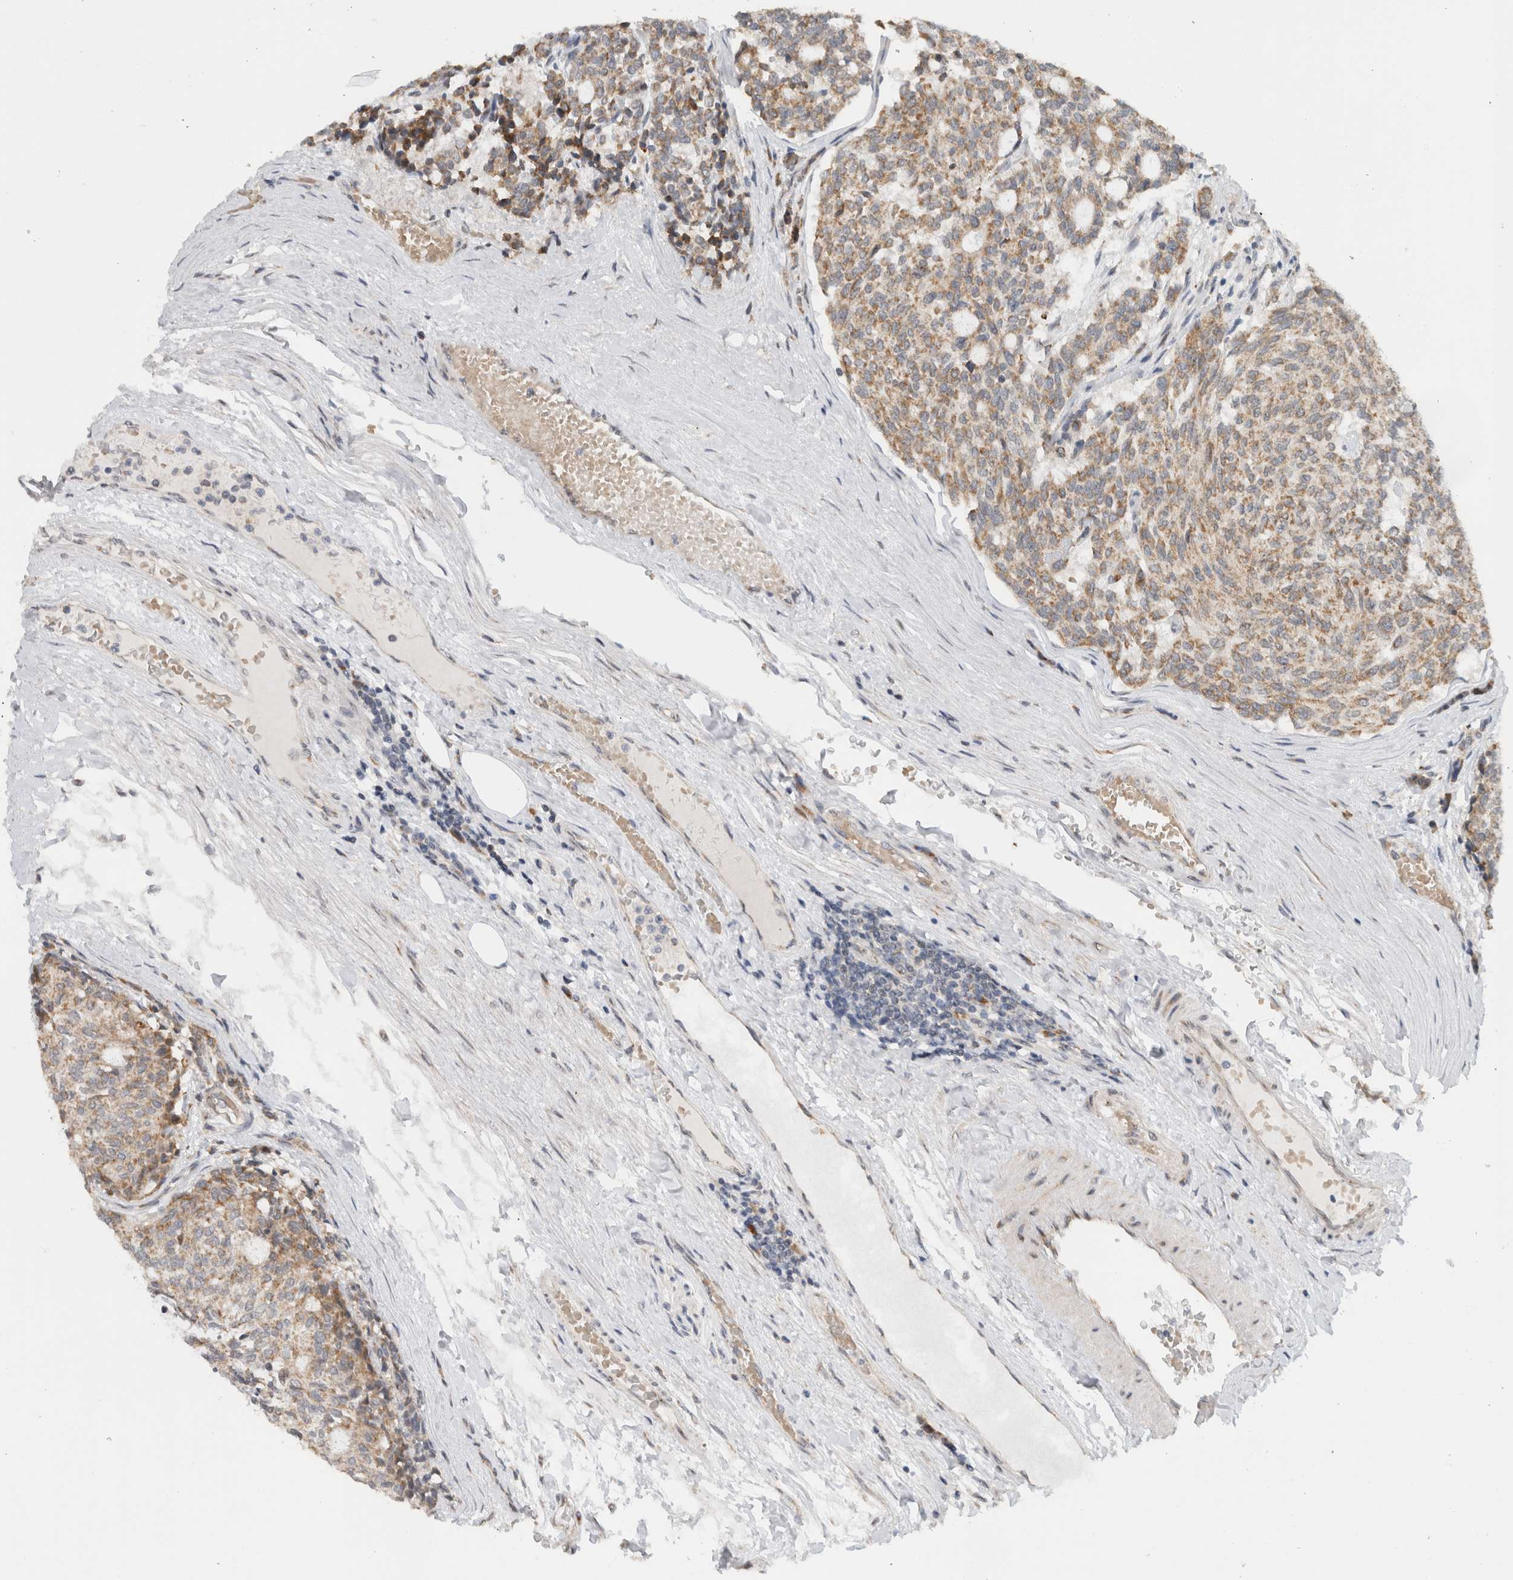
{"staining": {"intensity": "moderate", "quantity": ">75%", "location": "cytoplasmic/membranous"}, "tissue": "carcinoid", "cell_type": "Tumor cells", "image_type": "cancer", "snomed": [{"axis": "morphology", "description": "Carcinoid, malignant, NOS"}, {"axis": "topography", "description": "Pancreas"}], "caption": "Human carcinoid stained with a brown dye shows moderate cytoplasmic/membranous positive staining in approximately >75% of tumor cells.", "gene": "CMC2", "patient": {"sex": "female", "age": 54}}